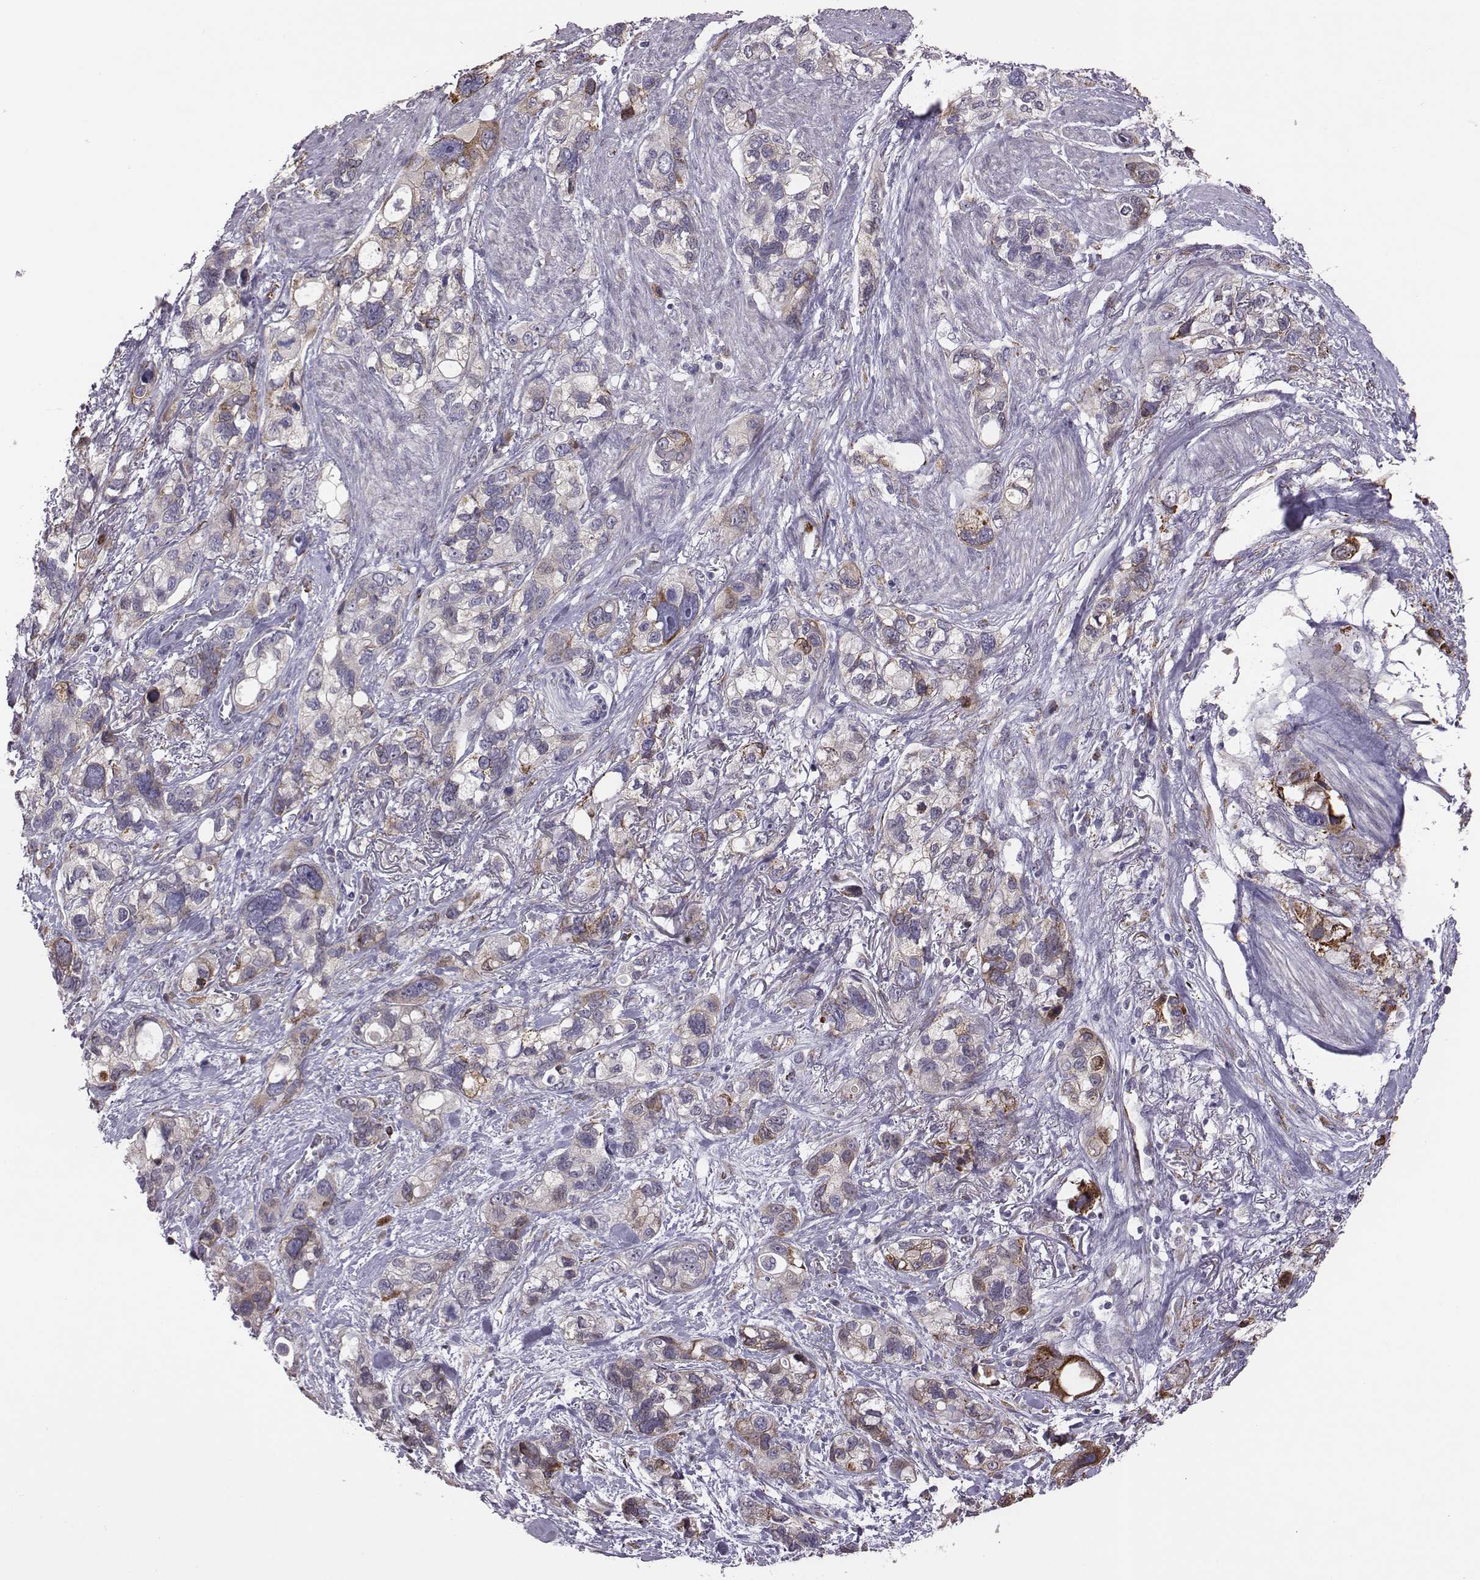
{"staining": {"intensity": "strong", "quantity": "<25%", "location": "cytoplasmic/membranous"}, "tissue": "stomach cancer", "cell_type": "Tumor cells", "image_type": "cancer", "snomed": [{"axis": "morphology", "description": "Adenocarcinoma, NOS"}, {"axis": "topography", "description": "Stomach, upper"}], "caption": "Immunohistochemistry (IHC) photomicrograph of neoplastic tissue: stomach cancer (adenocarcinoma) stained using immunohistochemistry (IHC) exhibits medium levels of strong protein expression localized specifically in the cytoplasmic/membranous of tumor cells, appearing as a cytoplasmic/membranous brown color.", "gene": "SELENOI", "patient": {"sex": "female", "age": 81}}